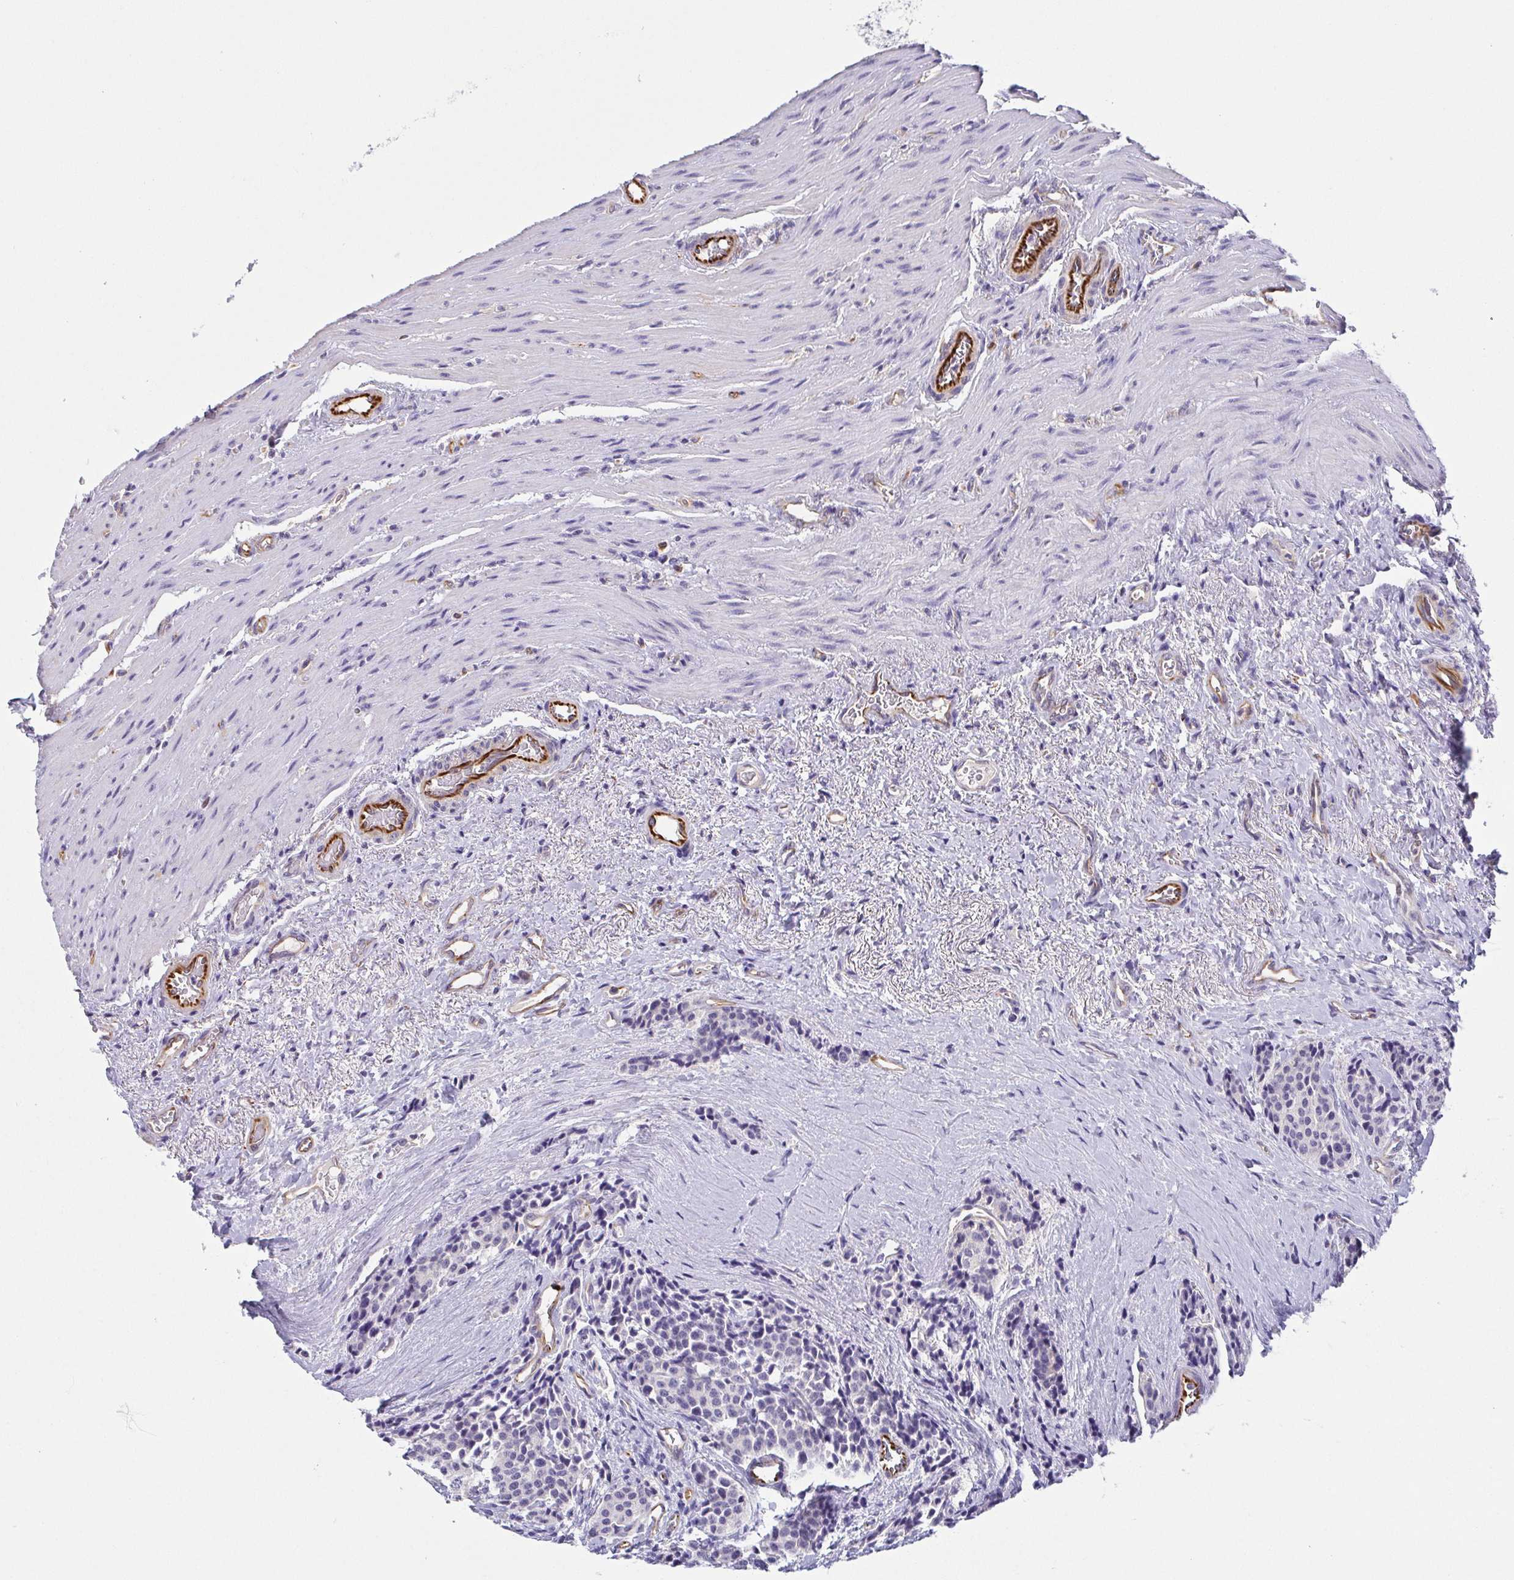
{"staining": {"intensity": "negative", "quantity": "none", "location": "none"}, "tissue": "carcinoid", "cell_type": "Tumor cells", "image_type": "cancer", "snomed": [{"axis": "morphology", "description": "Carcinoid, malignant, NOS"}, {"axis": "topography", "description": "Small intestine"}], "caption": "The photomicrograph shows no significant staining in tumor cells of malignant carcinoid.", "gene": "COL17A1", "patient": {"sex": "male", "age": 73}}